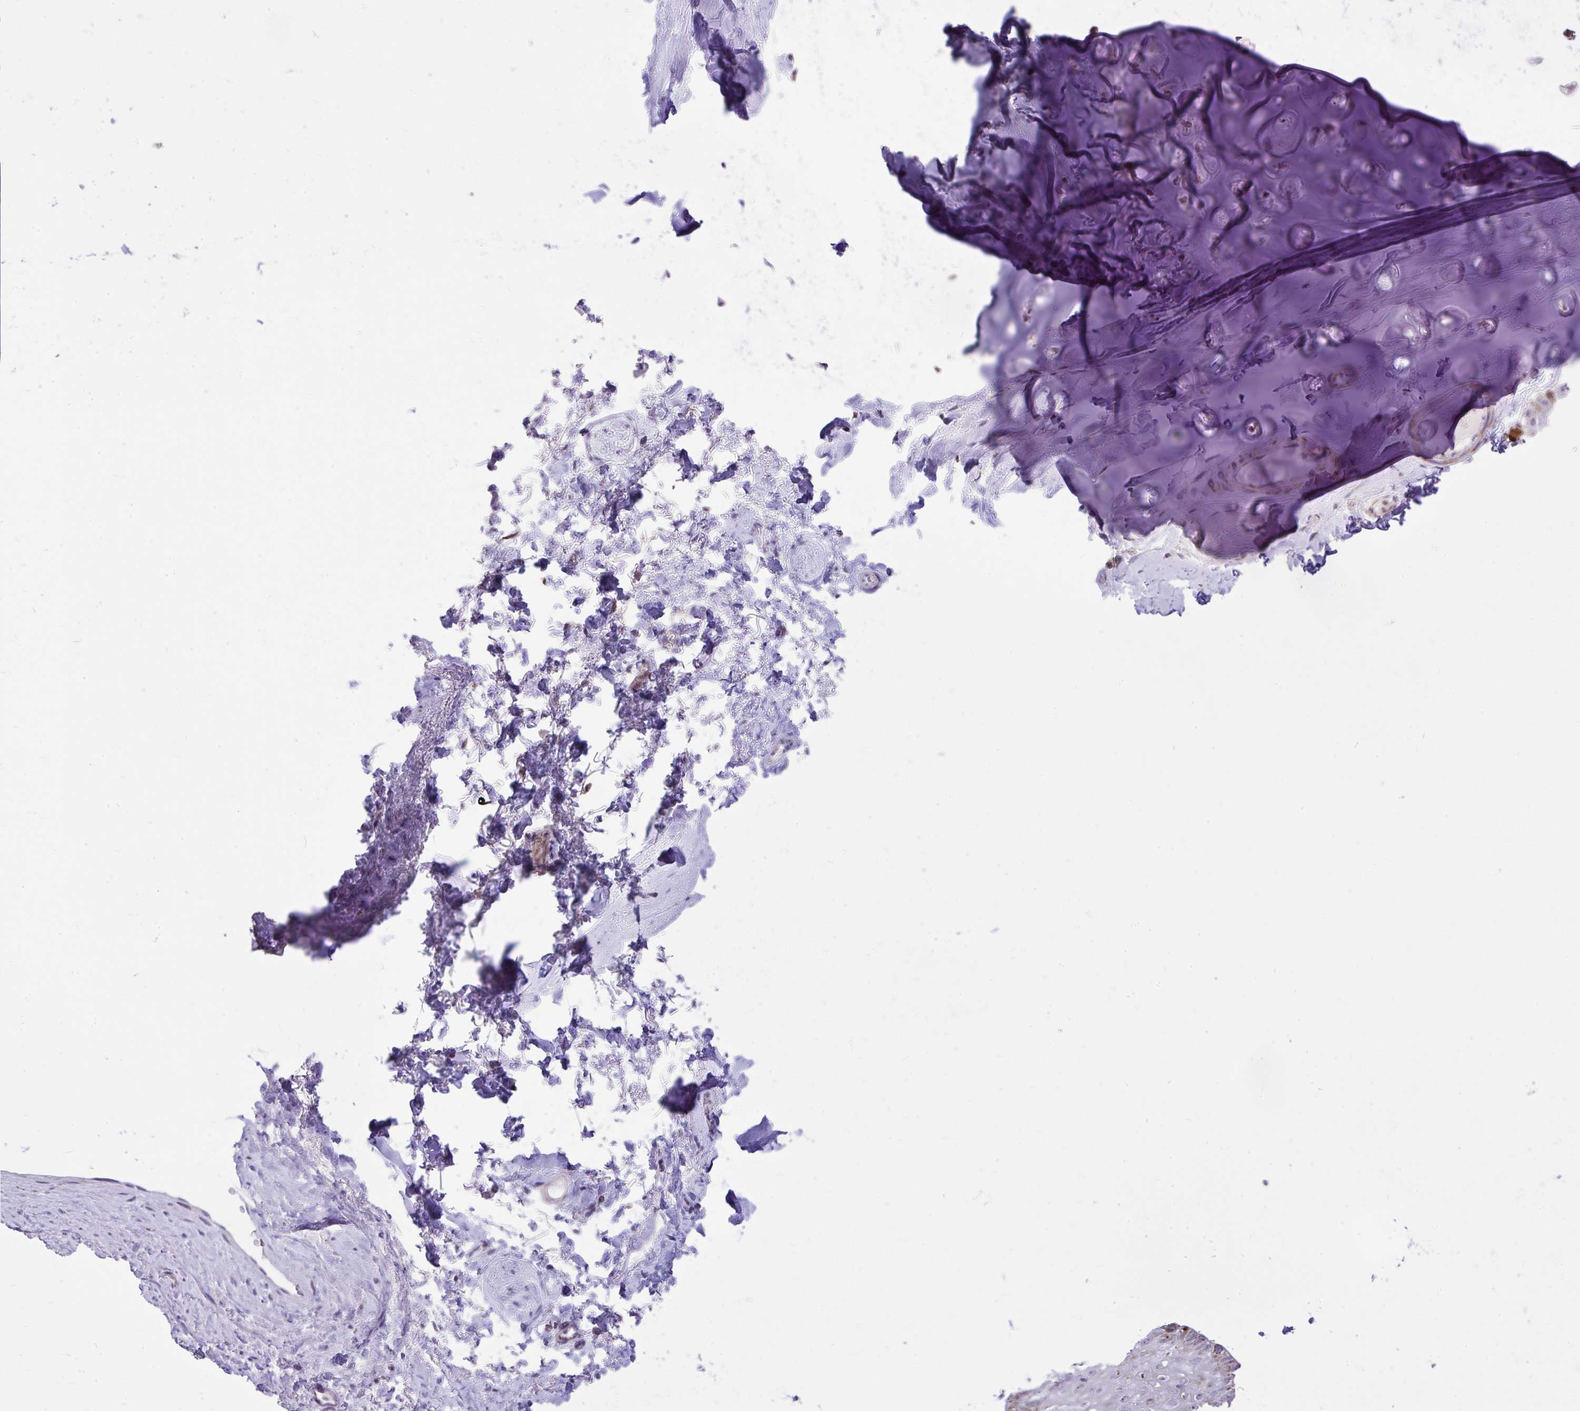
{"staining": {"intensity": "negative", "quantity": "none", "location": "none"}, "tissue": "adipose tissue", "cell_type": "Adipocytes", "image_type": "normal", "snomed": [{"axis": "morphology", "description": "Normal tissue, NOS"}, {"axis": "topography", "description": "Vulva"}, {"axis": "topography", "description": "Peripheral nerve tissue"}], "caption": "Unremarkable adipose tissue was stained to show a protein in brown. There is no significant positivity in adipocytes. (DAB IHC, high magnification).", "gene": "GPRIN3", "patient": {"sex": "female", "age": 66}}